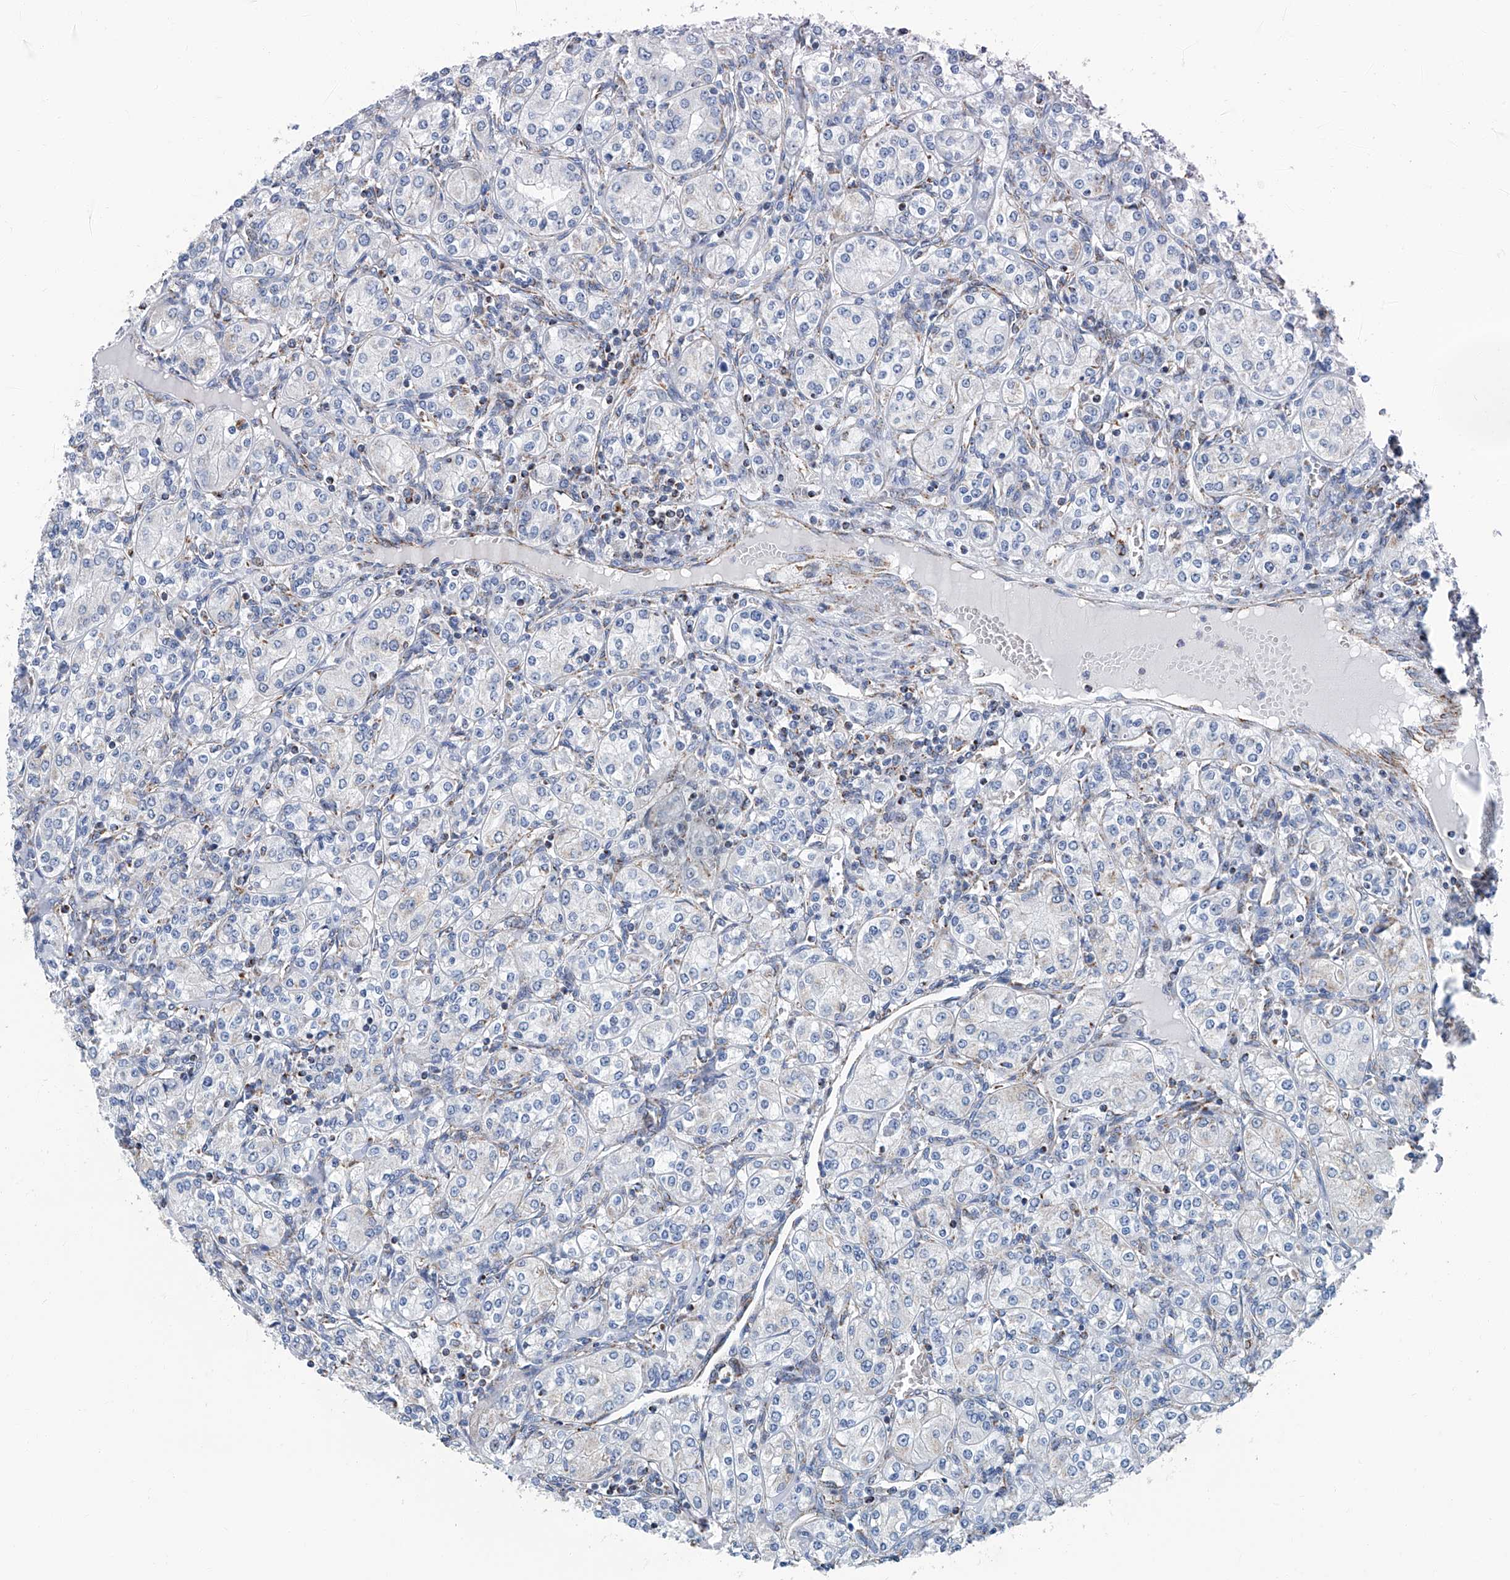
{"staining": {"intensity": "negative", "quantity": "none", "location": "none"}, "tissue": "renal cancer", "cell_type": "Tumor cells", "image_type": "cancer", "snomed": [{"axis": "morphology", "description": "Adenocarcinoma, NOS"}, {"axis": "topography", "description": "Kidney"}], "caption": "Human adenocarcinoma (renal) stained for a protein using immunohistochemistry shows no expression in tumor cells.", "gene": "MT-ND1", "patient": {"sex": "male", "age": 77}}